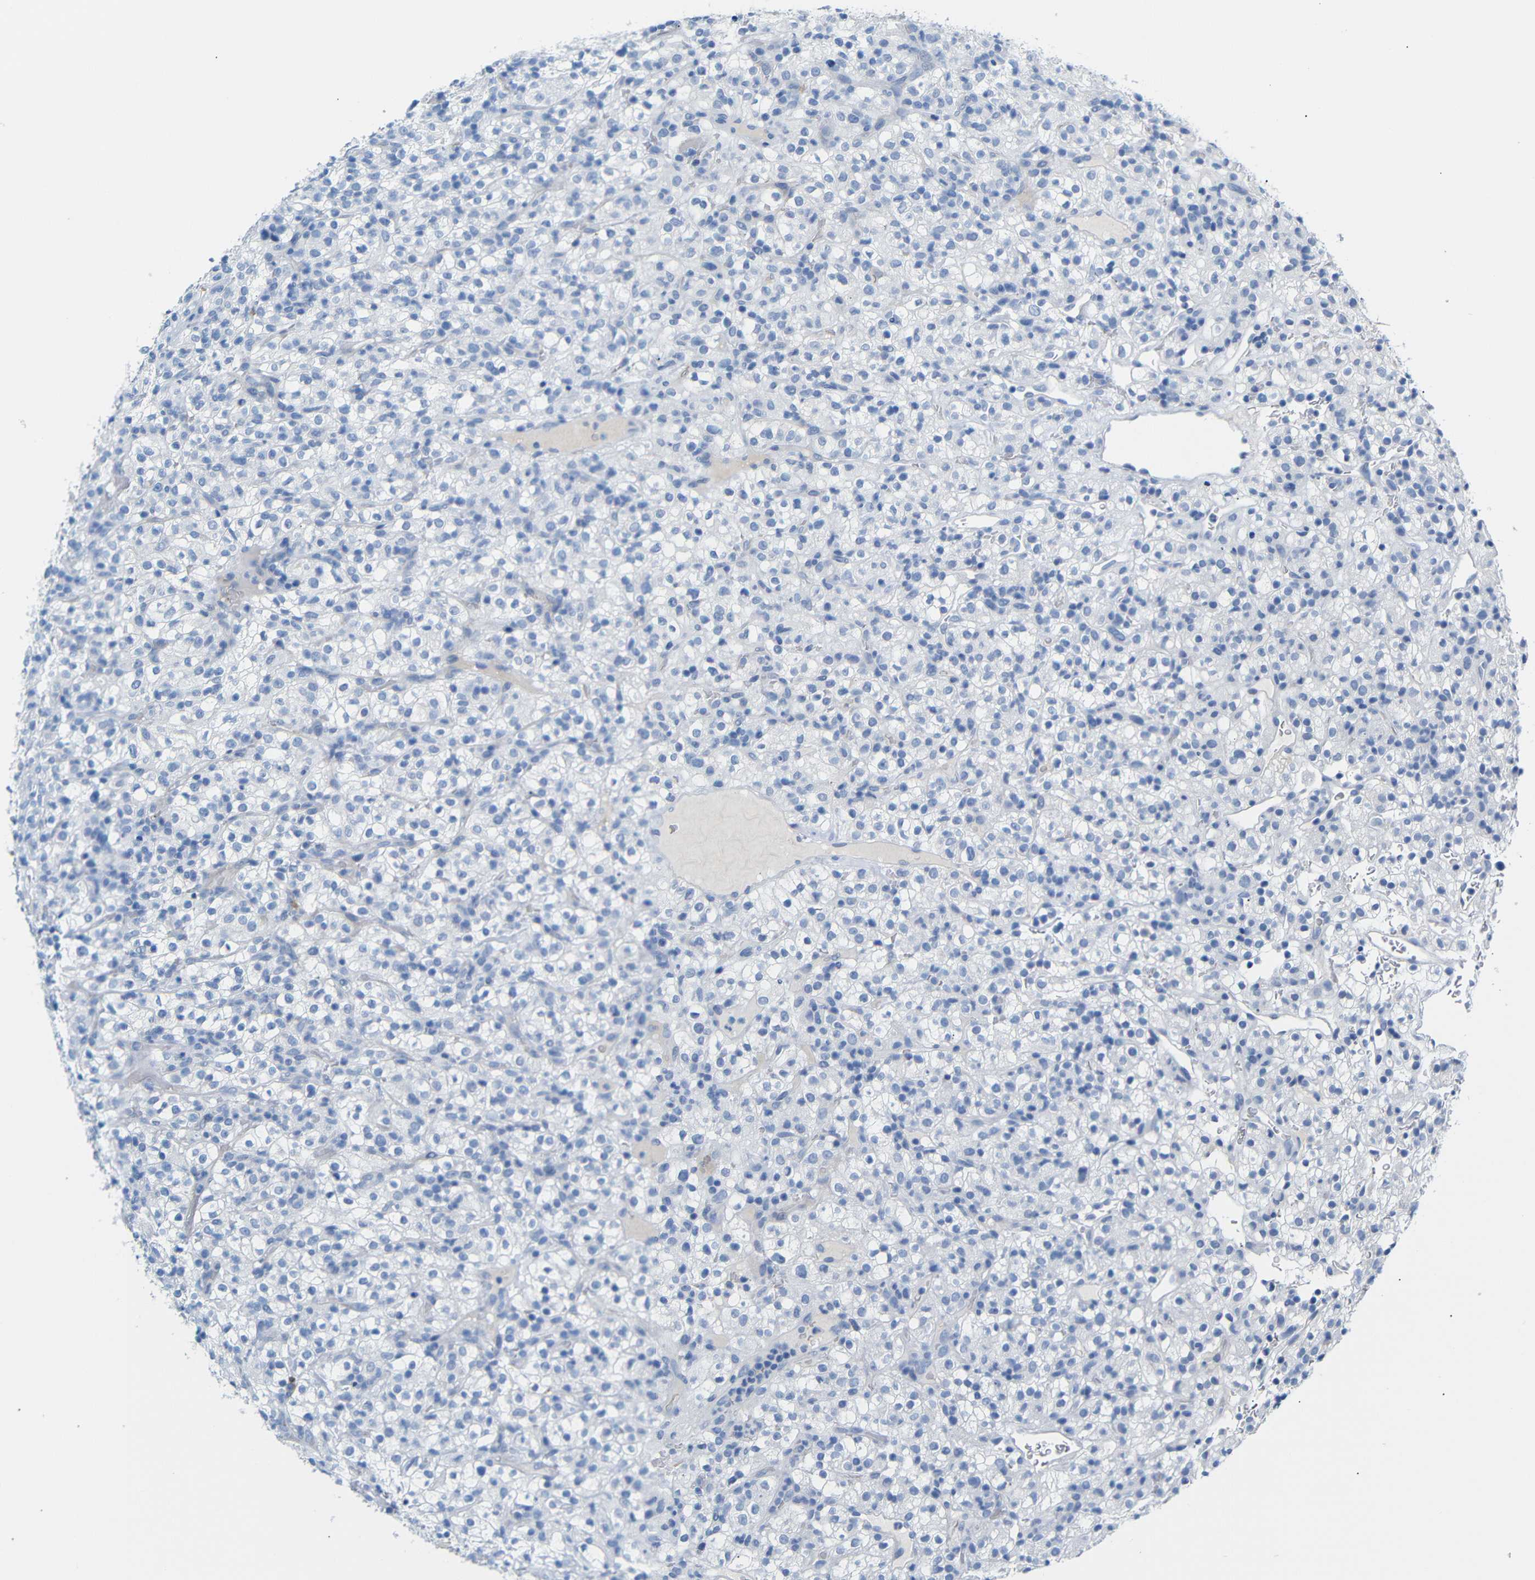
{"staining": {"intensity": "negative", "quantity": "none", "location": "none"}, "tissue": "renal cancer", "cell_type": "Tumor cells", "image_type": "cancer", "snomed": [{"axis": "morphology", "description": "Normal tissue, NOS"}, {"axis": "morphology", "description": "Adenocarcinoma, NOS"}, {"axis": "topography", "description": "Kidney"}], "caption": "IHC of human adenocarcinoma (renal) reveals no expression in tumor cells. The staining is performed using DAB (3,3'-diaminobenzidine) brown chromogen with nuclei counter-stained in using hematoxylin.", "gene": "ERVMER34-1", "patient": {"sex": "female", "age": 72}}